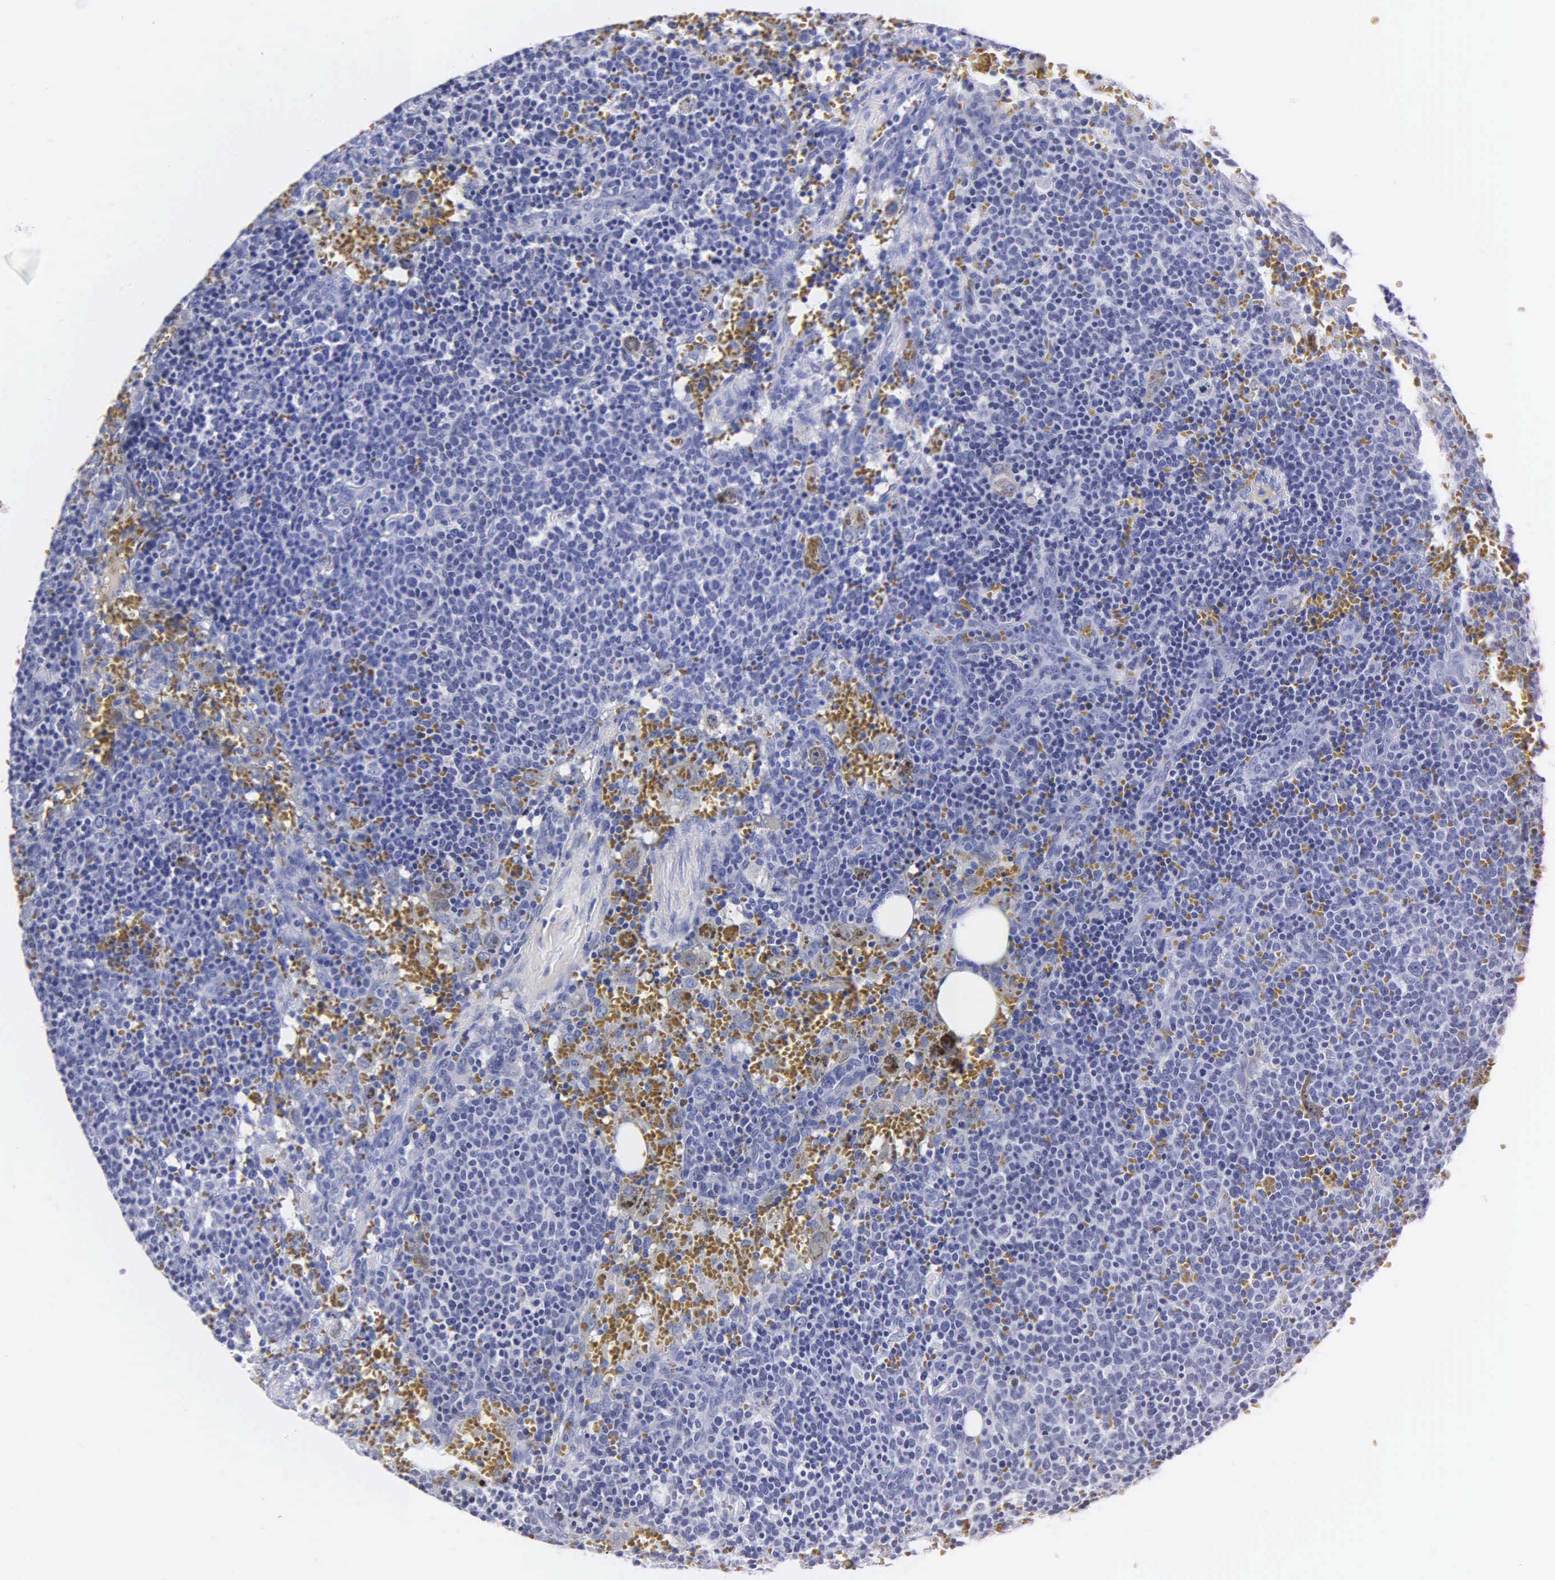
{"staining": {"intensity": "negative", "quantity": "none", "location": "none"}, "tissue": "lymphoma", "cell_type": "Tumor cells", "image_type": "cancer", "snomed": [{"axis": "morphology", "description": "Malignant lymphoma, non-Hodgkin's type, High grade"}, {"axis": "topography", "description": "Lymph node"}], "caption": "Malignant lymphoma, non-Hodgkin's type (high-grade) stained for a protein using immunohistochemistry (IHC) reveals no expression tumor cells.", "gene": "MB", "patient": {"sex": "female", "age": 76}}